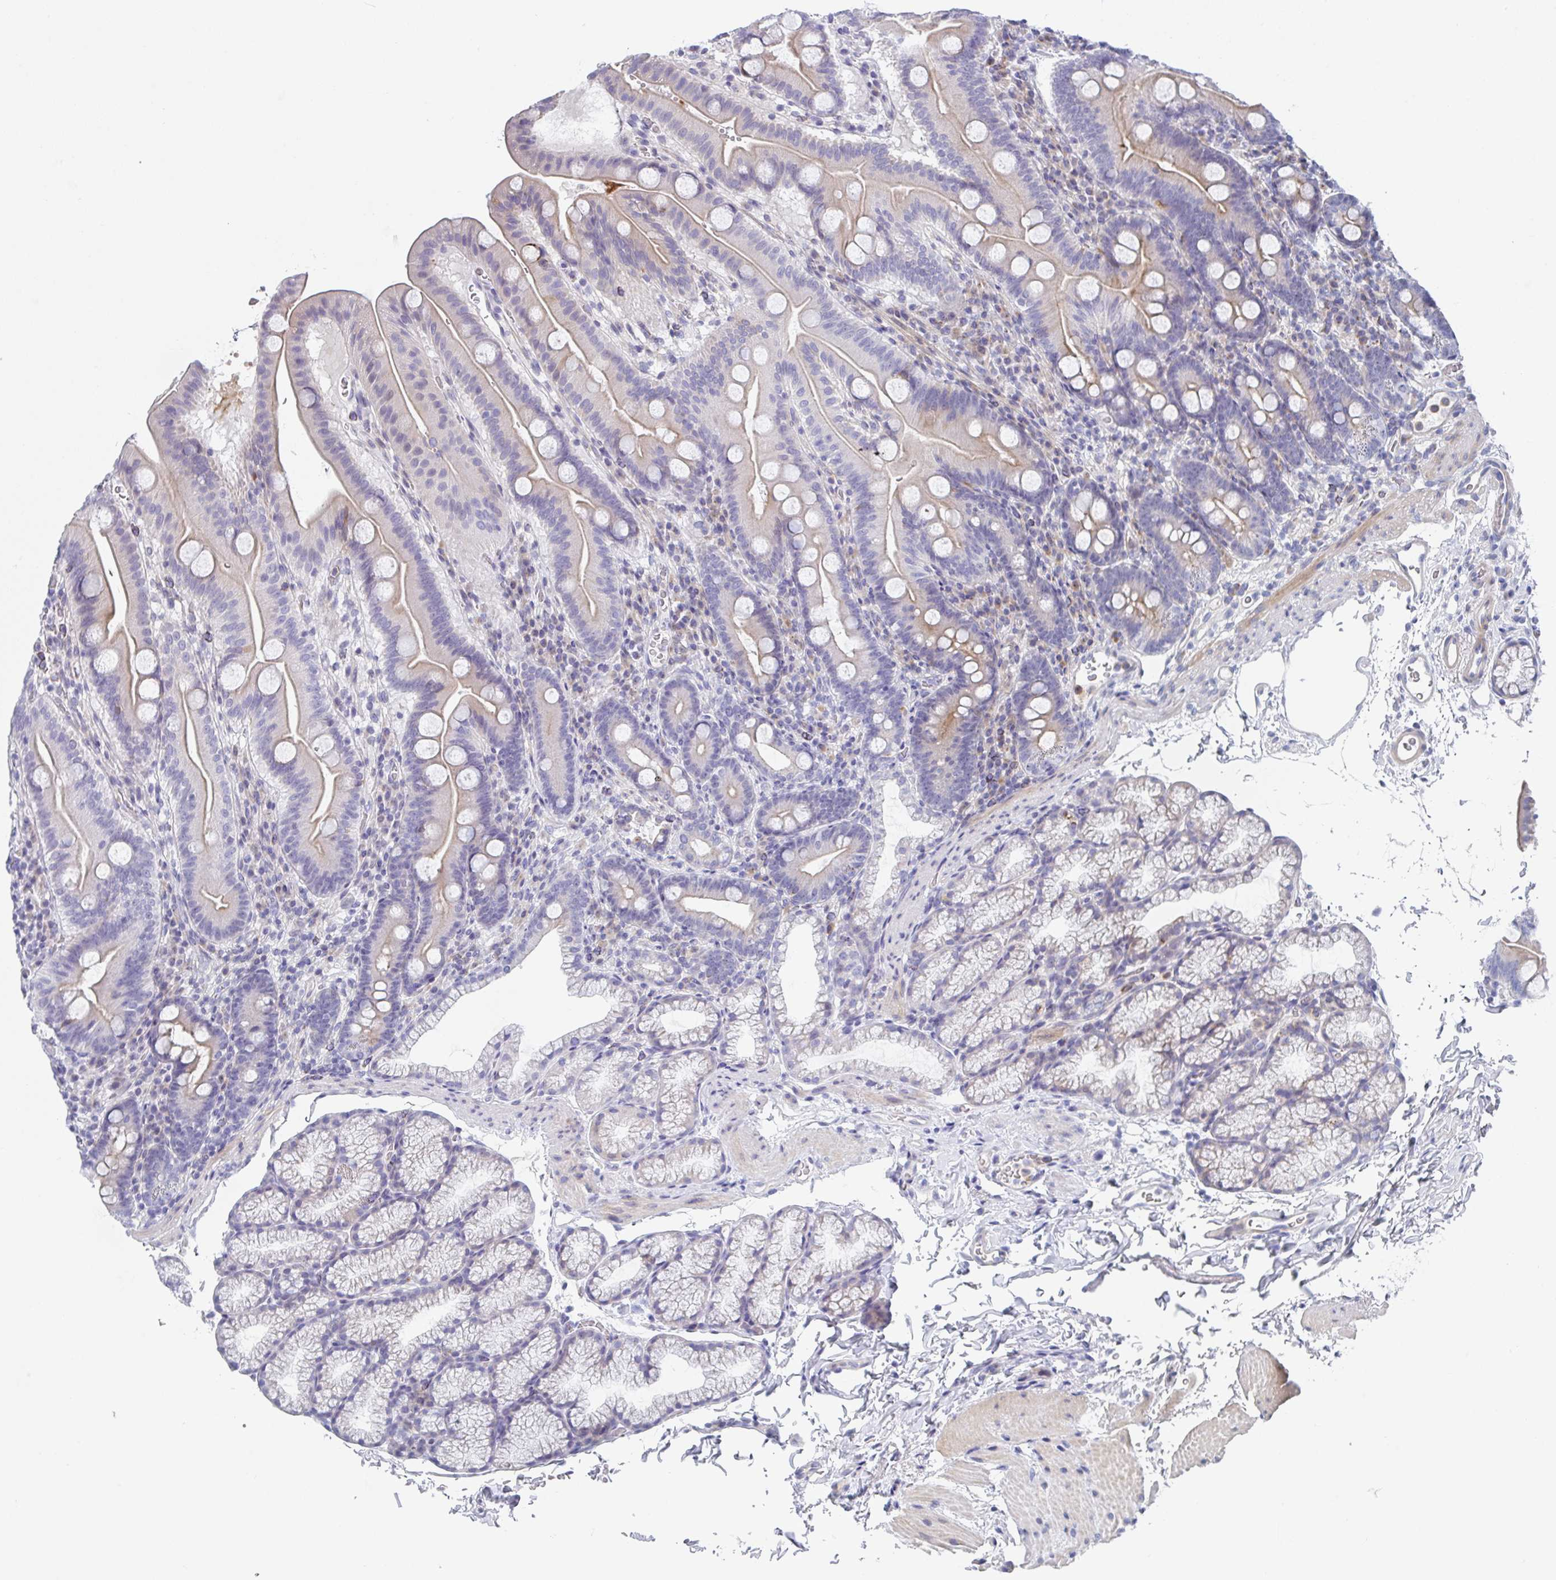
{"staining": {"intensity": "weak", "quantity": "25%-75%", "location": "cytoplasmic/membranous"}, "tissue": "duodenum", "cell_type": "Glandular cells", "image_type": "normal", "snomed": [{"axis": "morphology", "description": "Normal tissue, NOS"}, {"axis": "topography", "description": "Duodenum"}], "caption": "Weak cytoplasmic/membranous staining is seen in about 25%-75% of glandular cells in normal duodenum.", "gene": "KLHL33", "patient": {"sex": "male", "age": 59}}